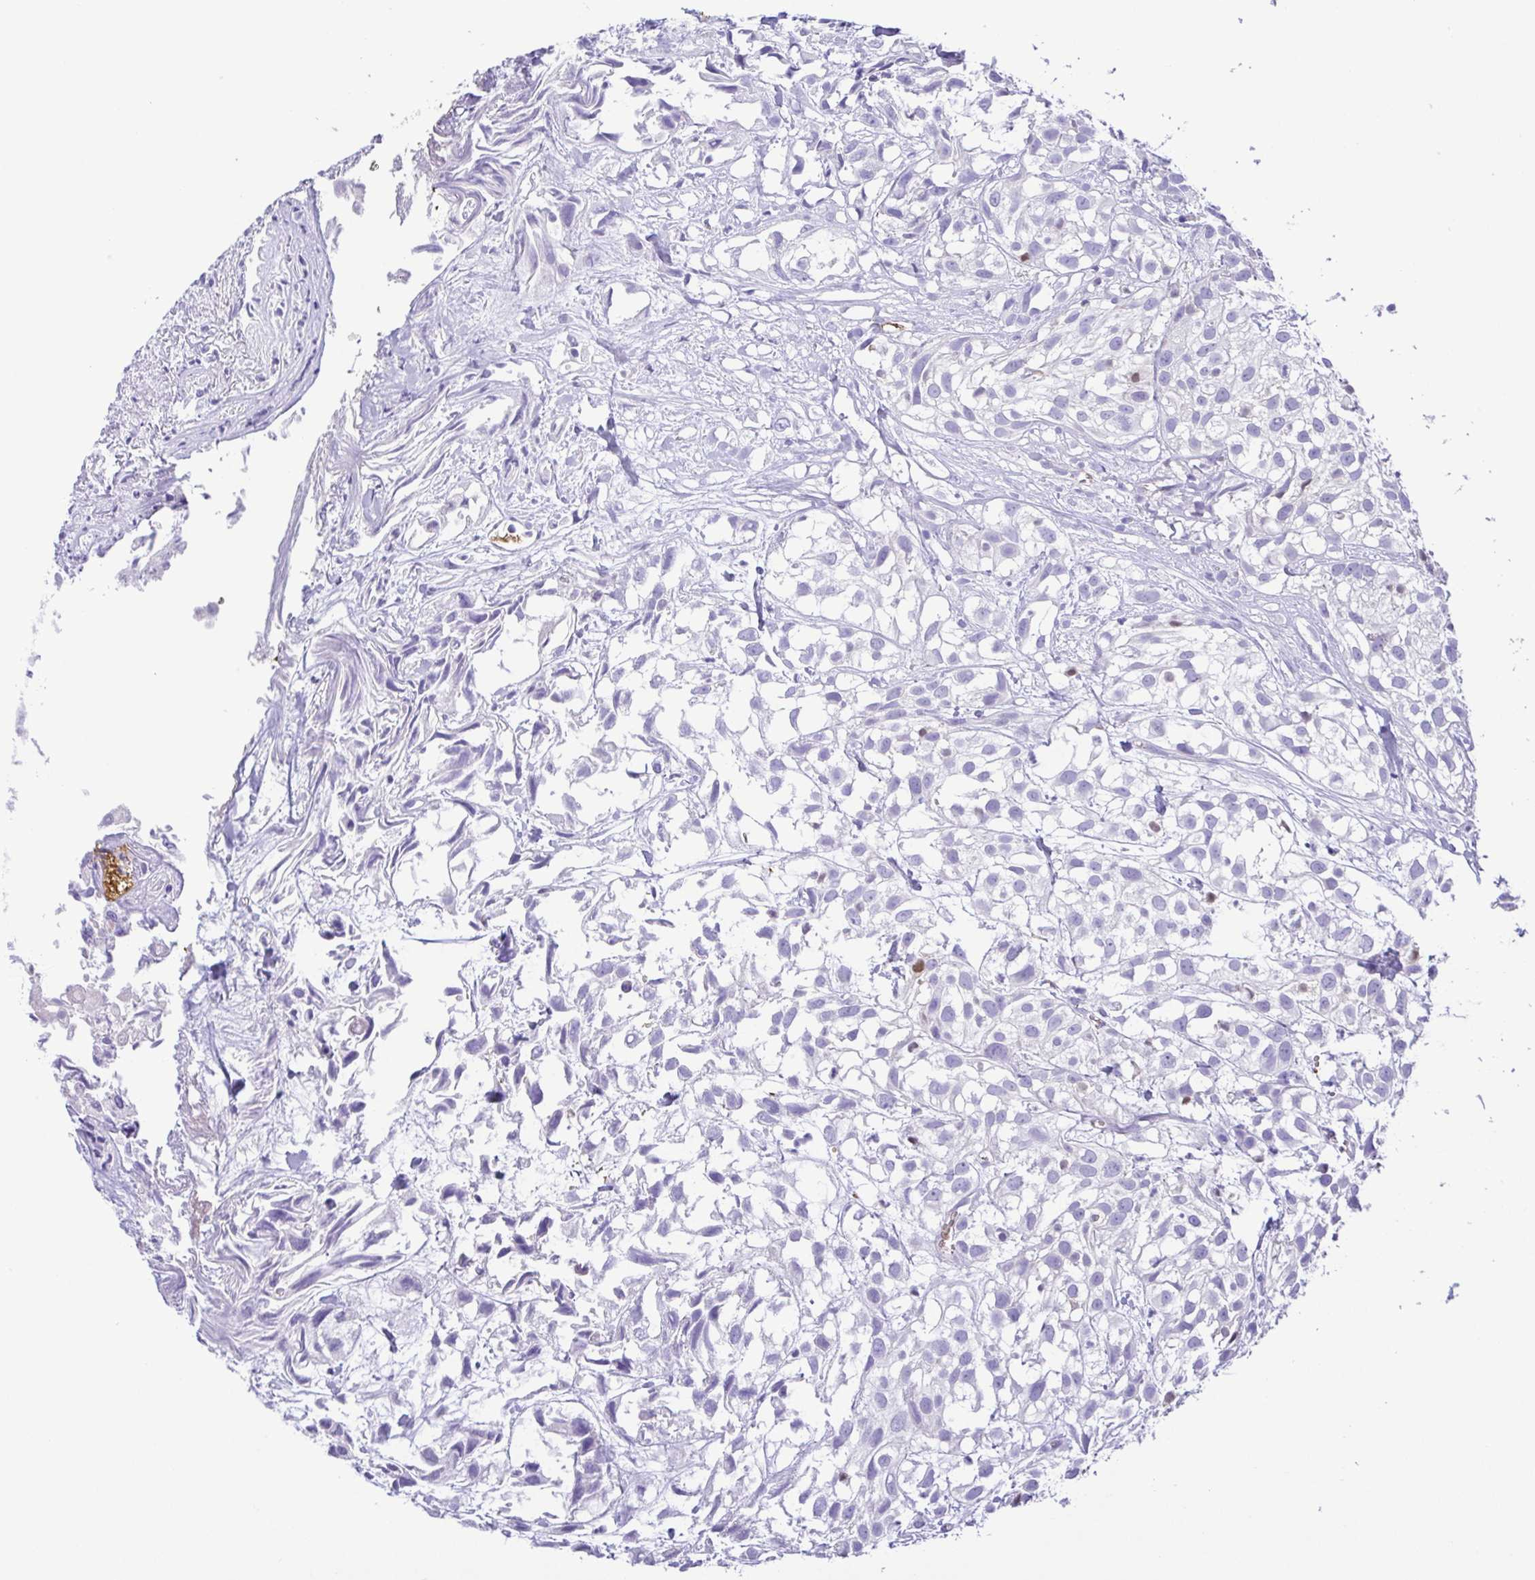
{"staining": {"intensity": "negative", "quantity": "none", "location": "none"}, "tissue": "urothelial cancer", "cell_type": "Tumor cells", "image_type": "cancer", "snomed": [{"axis": "morphology", "description": "Urothelial carcinoma, High grade"}, {"axis": "topography", "description": "Urinary bladder"}], "caption": "The image shows no significant staining in tumor cells of urothelial cancer.", "gene": "EPB42", "patient": {"sex": "male", "age": 56}}